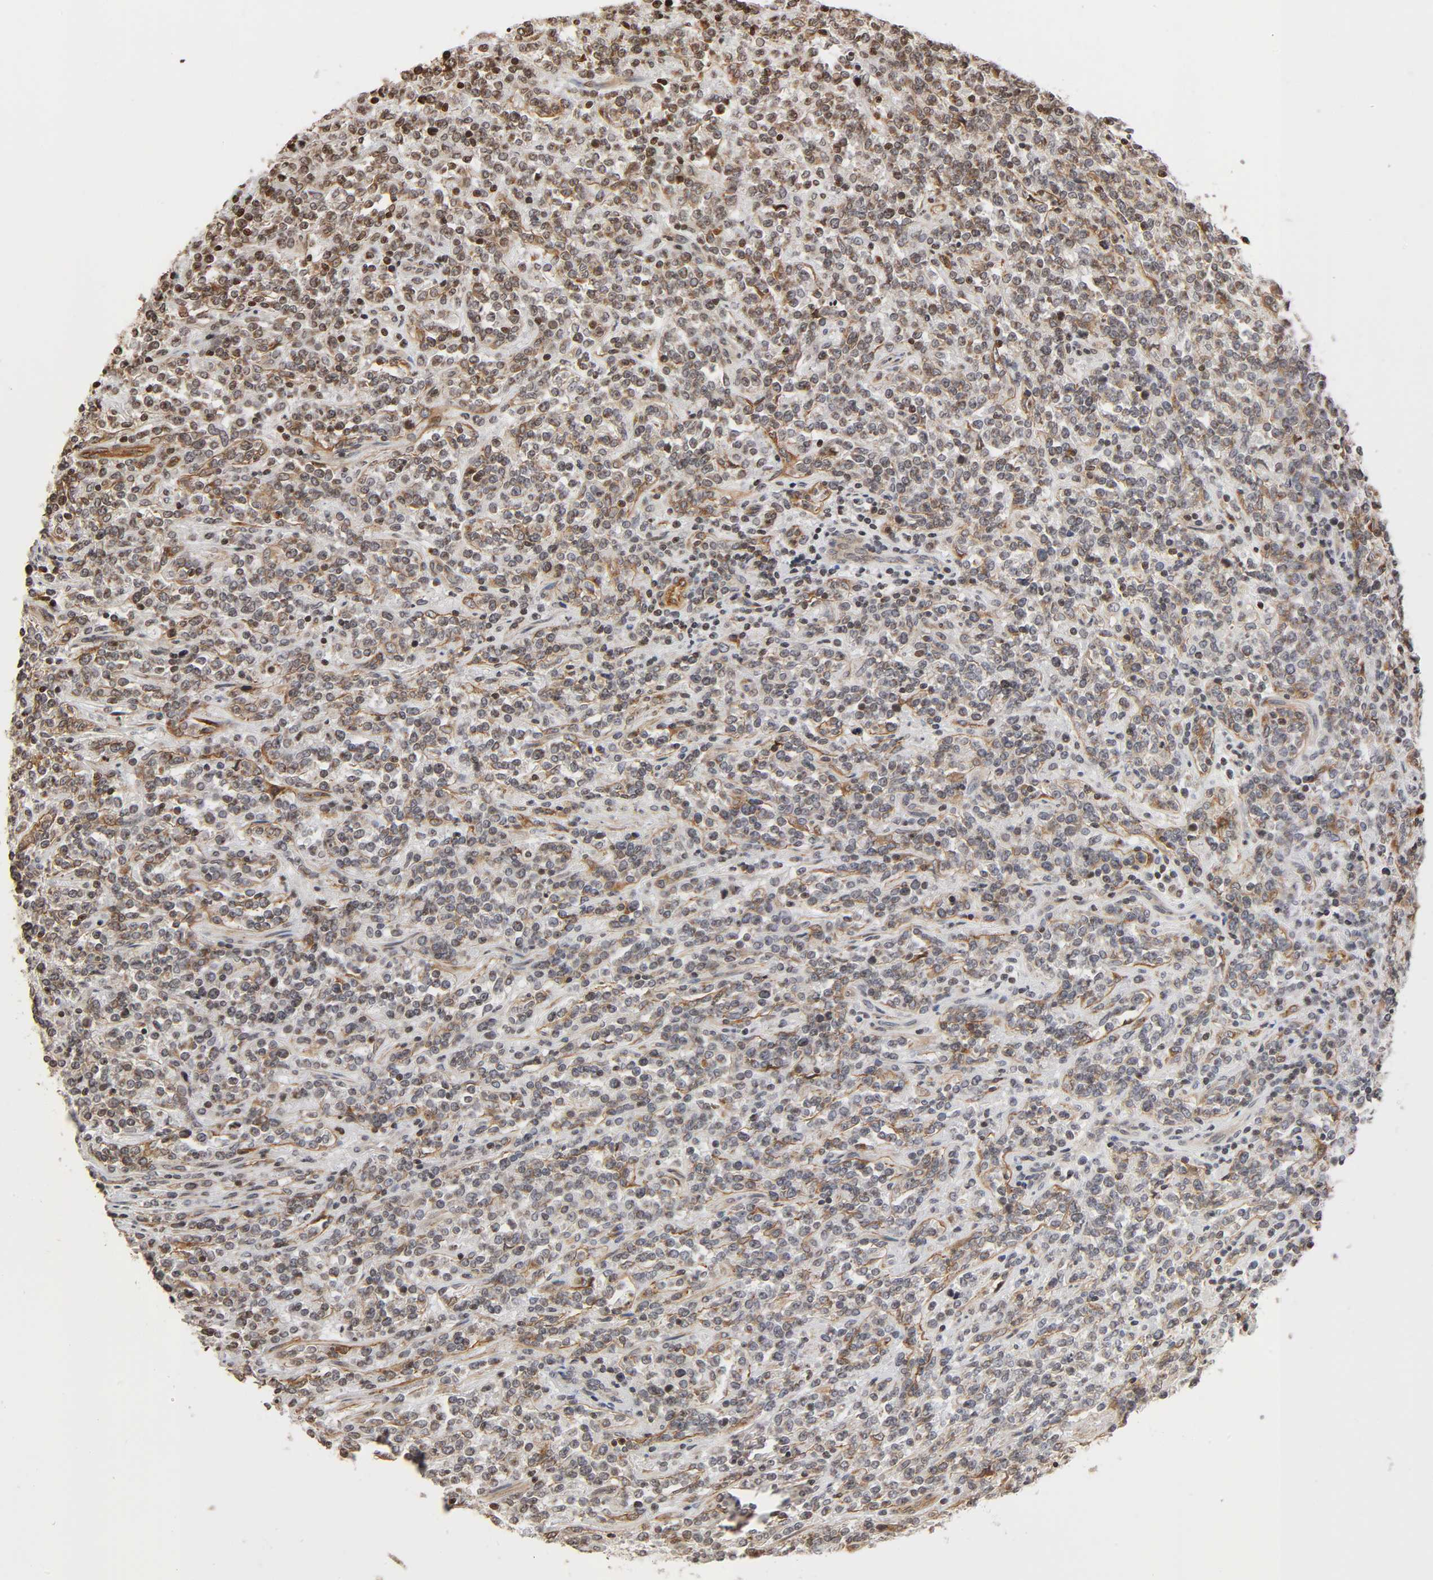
{"staining": {"intensity": "negative", "quantity": "none", "location": "none"}, "tissue": "lymphoma", "cell_type": "Tumor cells", "image_type": "cancer", "snomed": [{"axis": "morphology", "description": "Malignant lymphoma, non-Hodgkin's type, High grade"}, {"axis": "topography", "description": "Soft tissue"}], "caption": "The photomicrograph demonstrates no staining of tumor cells in malignant lymphoma, non-Hodgkin's type (high-grade).", "gene": "ITGAV", "patient": {"sex": "male", "age": 18}}